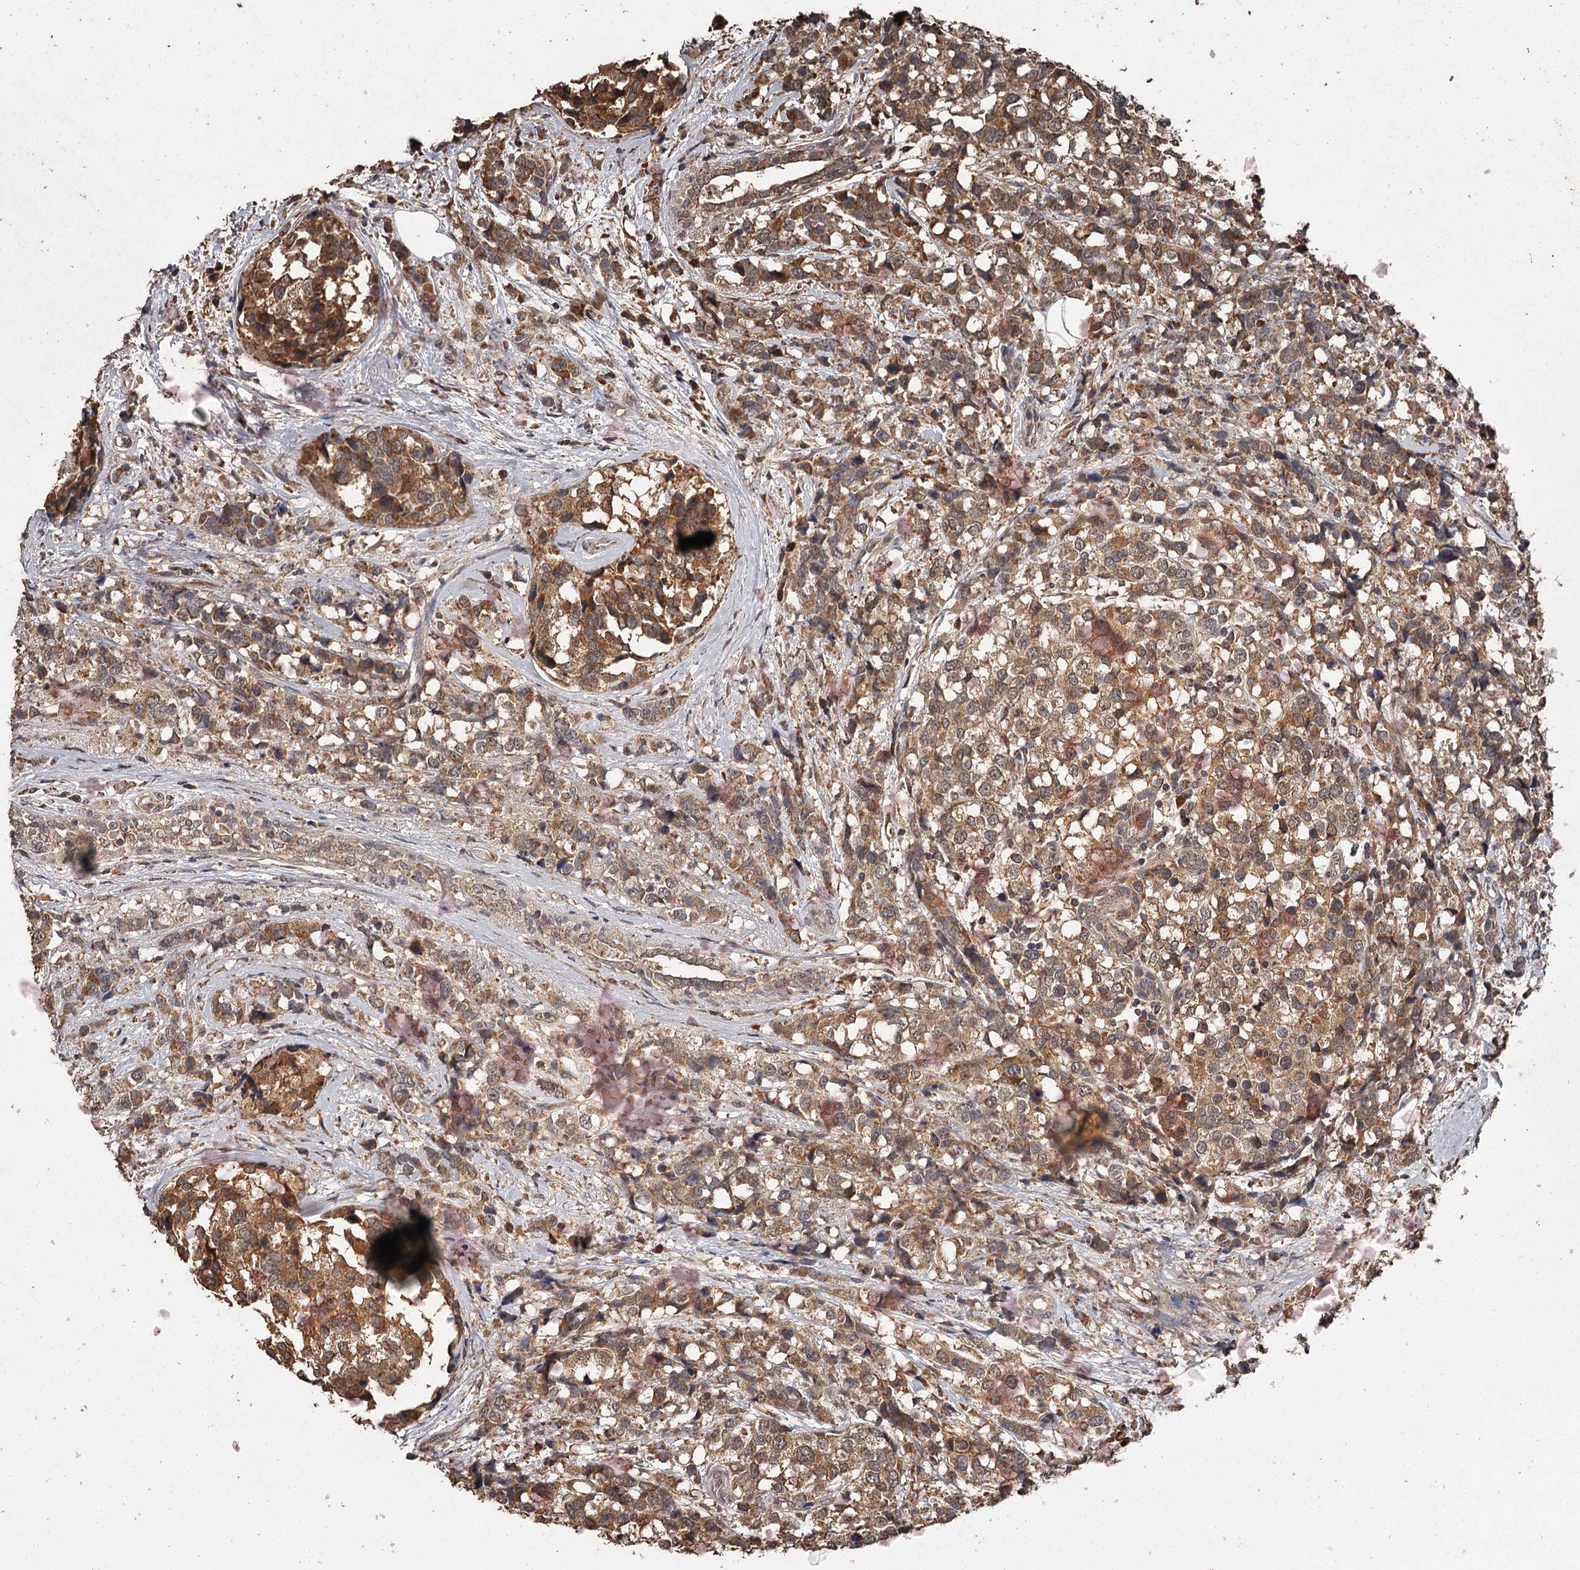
{"staining": {"intensity": "moderate", "quantity": ">75%", "location": "cytoplasmic/membranous"}, "tissue": "breast cancer", "cell_type": "Tumor cells", "image_type": "cancer", "snomed": [{"axis": "morphology", "description": "Lobular carcinoma"}, {"axis": "topography", "description": "Breast"}], "caption": "IHC (DAB (3,3'-diaminobenzidine)) staining of breast cancer reveals moderate cytoplasmic/membranous protein positivity in approximately >75% of tumor cells. Immunohistochemistry stains the protein of interest in brown and the nuclei are stained blue.", "gene": "WIPI1", "patient": {"sex": "female", "age": 59}}